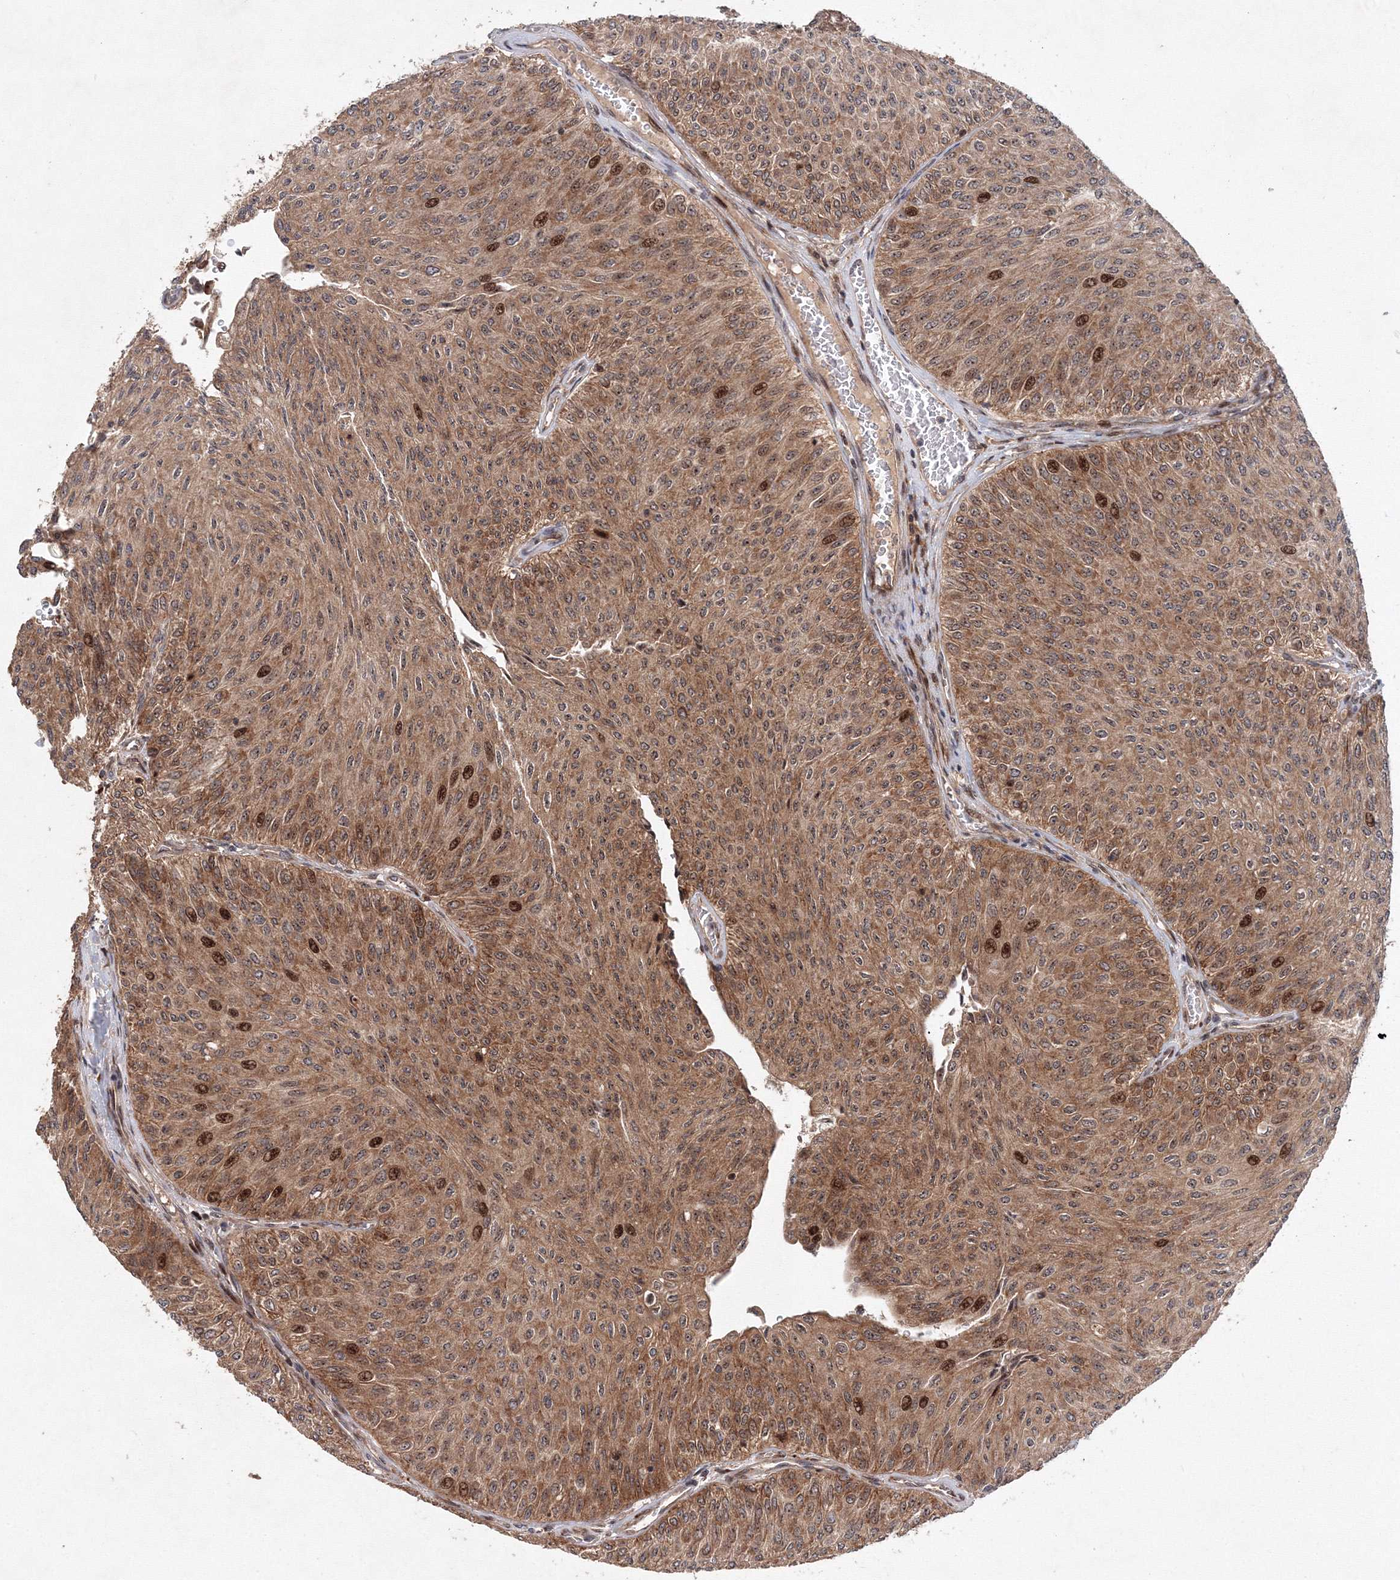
{"staining": {"intensity": "moderate", "quantity": ">75%", "location": "cytoplasmic/membranous,nuclear"}, "tissue": "urothelial cancer", "cell_type": "Tumor cells", "image_type": "cancer", "snomed": [{"axis": "morphology", "description": "Urothelial carcinoma, Low grade"}, {"axis": "topography", "description": "Urinary bladder"}], "caption": "Urothelial cancer was stained to show a protein in brown. There is medium levels of moderate cytoplasmic/membranous and nuclear expression in about >75% of tumor cells.", "gene": "ANKAR", "patient": {"sex": "male", "age": 78}}